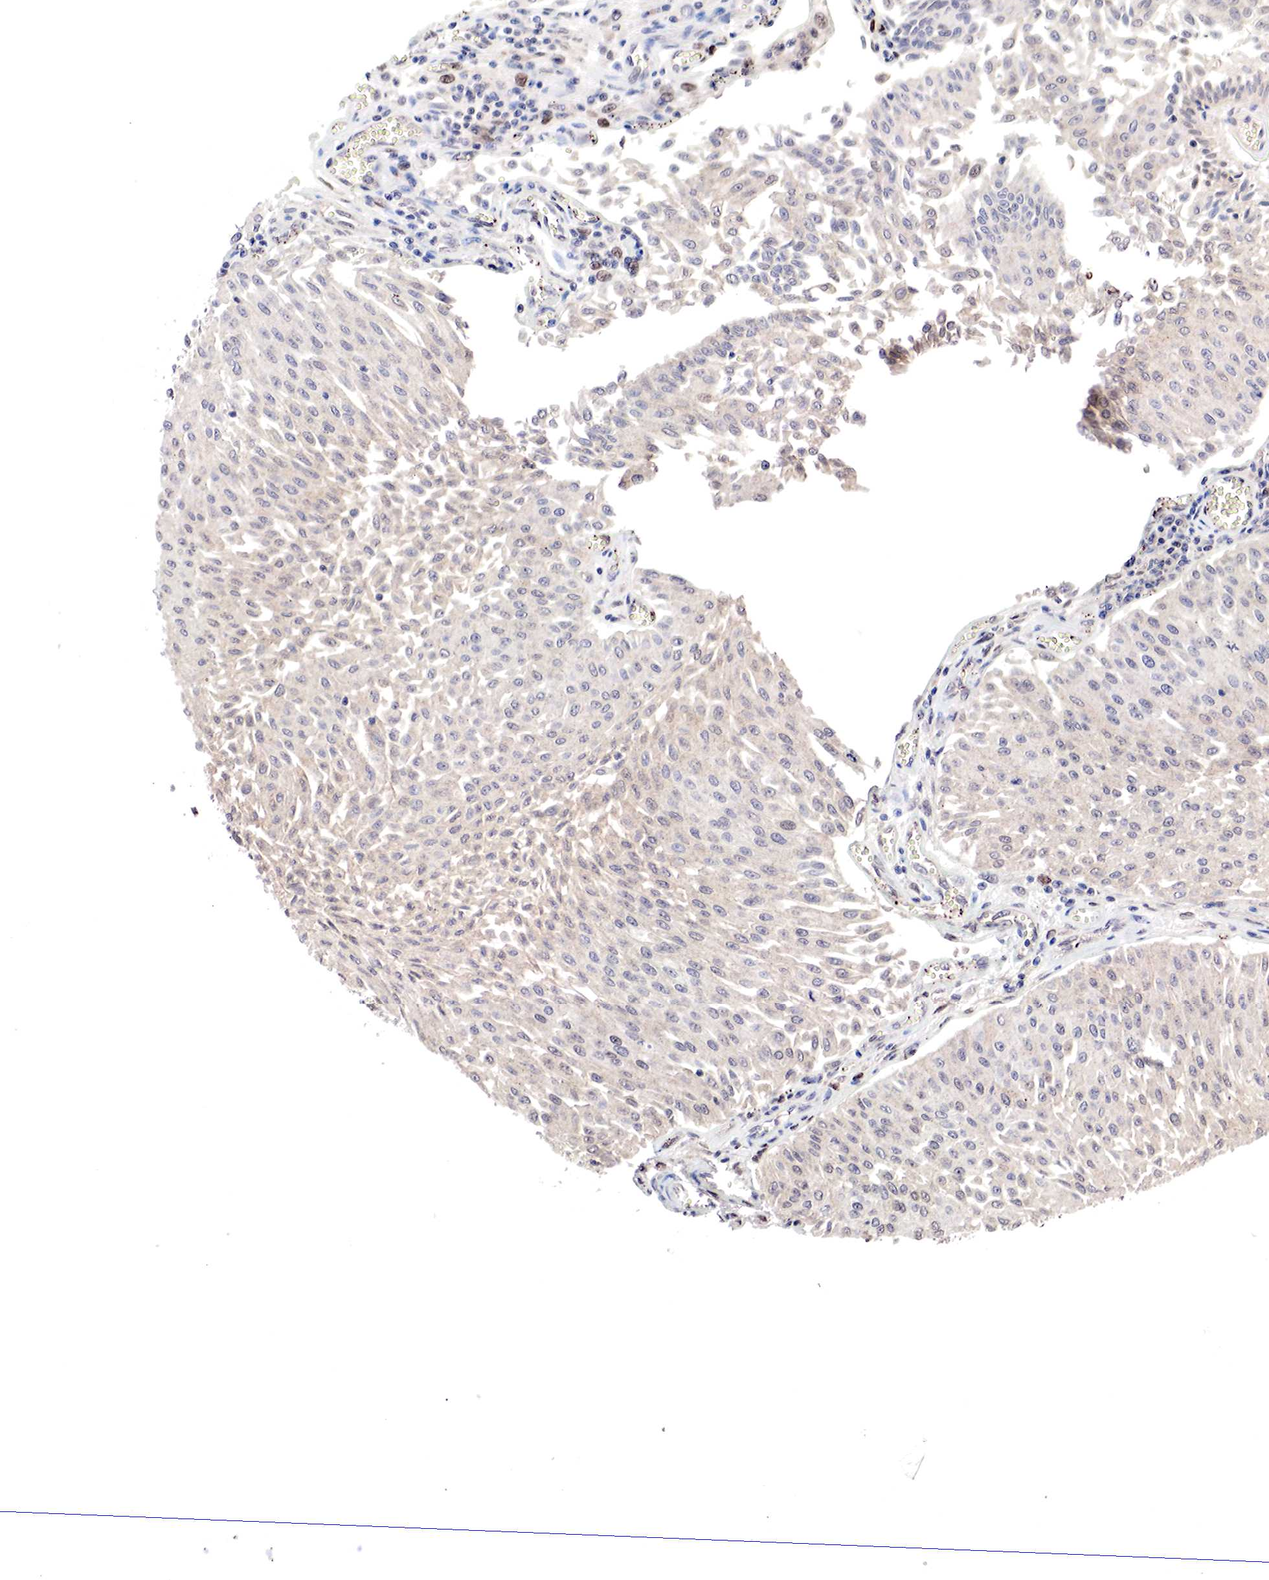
{"staining": {"intensity": "weak", "quantity": "25%-75%", "location": "cytoplasmic/membranous"}, "tissue": "urothelial cancer", "cell_type": "Tumor cells", "image_type": "cancer", "snomed": [{"axis": "morphology", "description": "Urothelial carcinoma, Low grade"}, {"axis": "topography", "description": "Urinary bladder"}], "caption": "Urothelial cancer tissue reveals weak cytoplasmic/membranous positivity in approximately 25%-75% of tumor cells, visualized by immunohistochemistry.", "gene": "DACH2", "patient": {"sex": "male", "age": 86}}